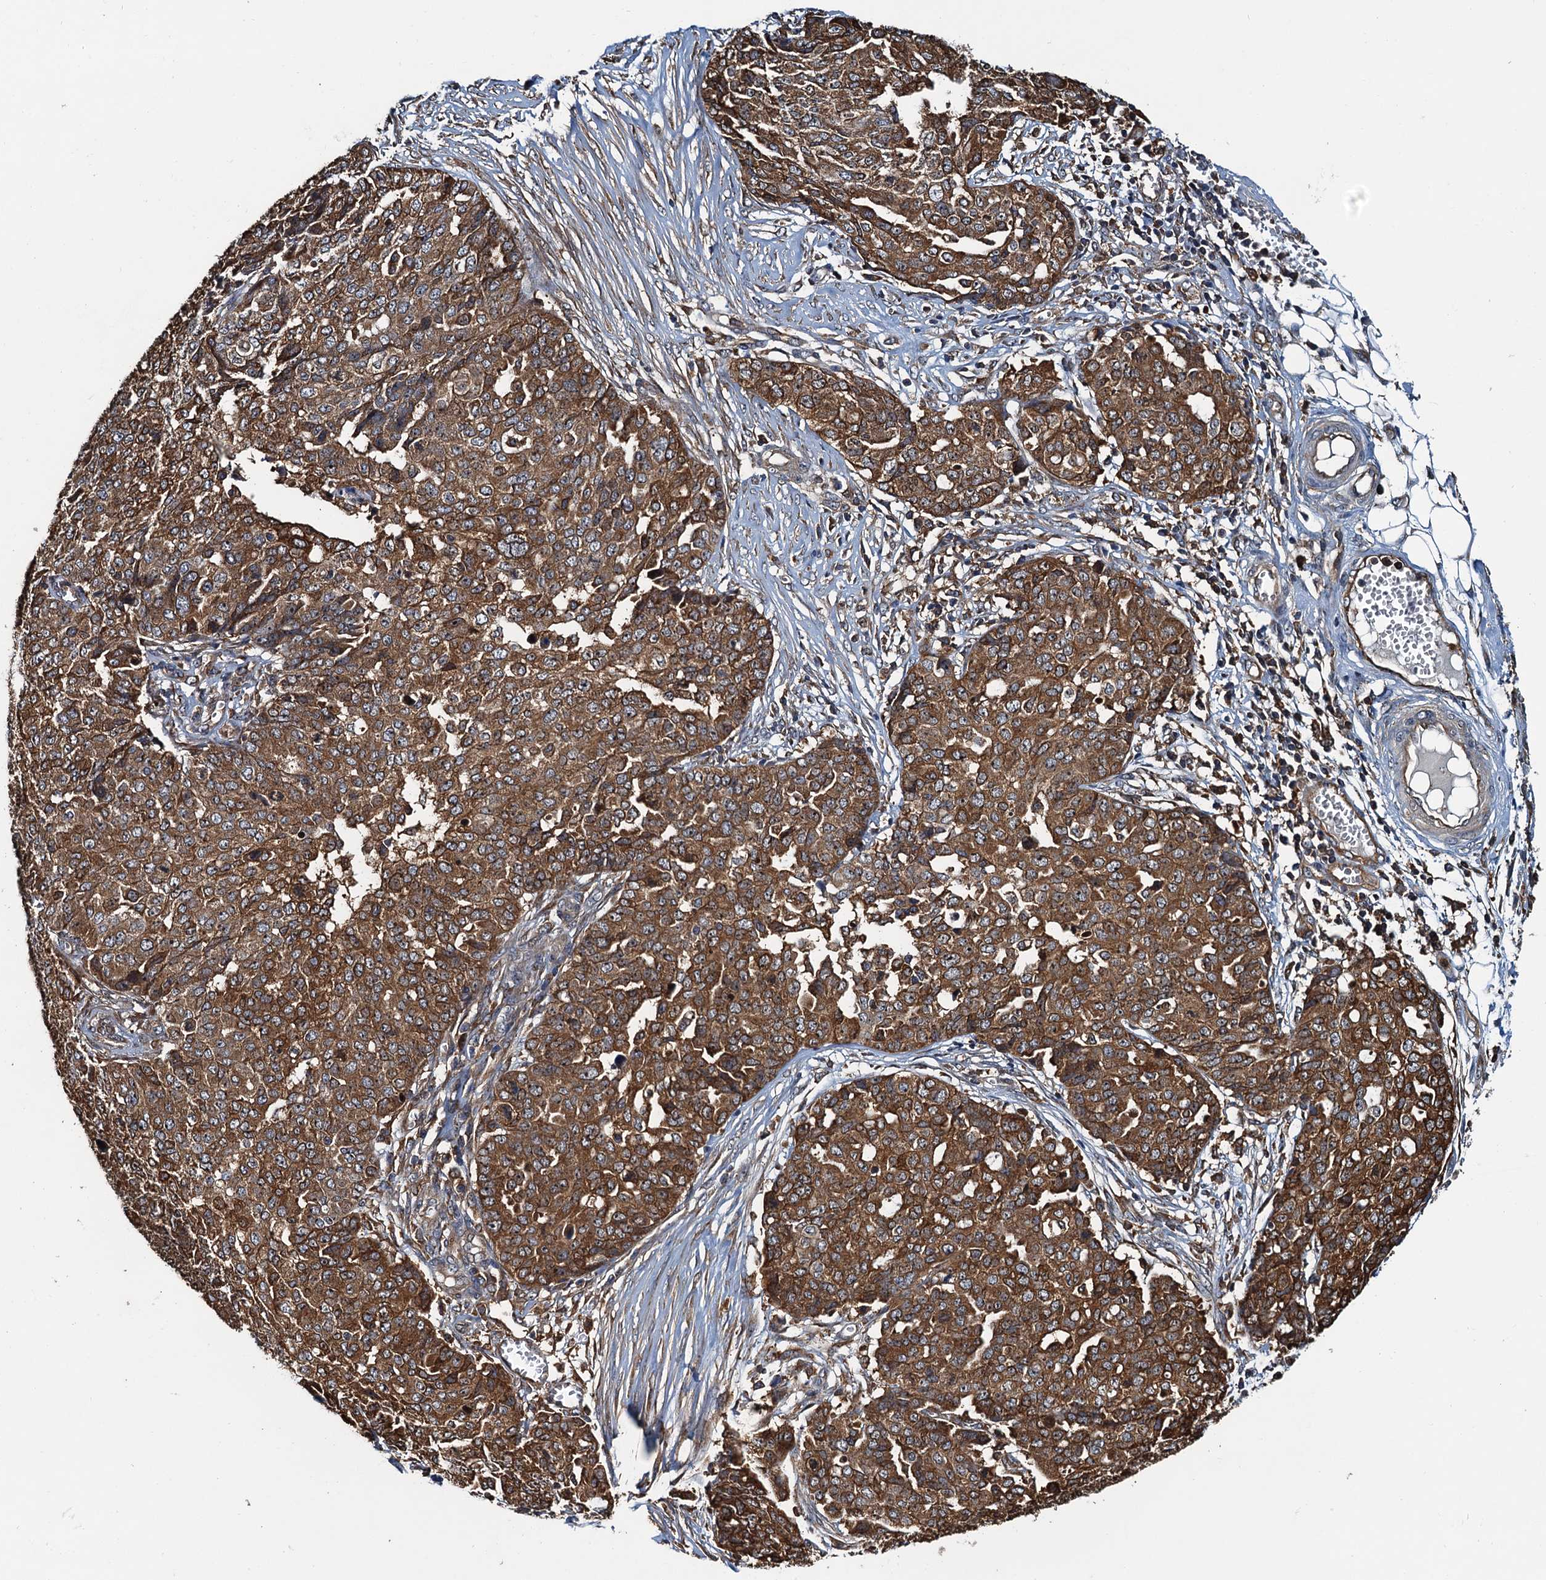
{"staining": {"intensity": "strong", "quantity": ">75%", "location": "cytoplasmic/membranous"}, "tissue": "ovarian cancer", "cell_type": "Tumor cells", "image_type": "cancer", "snomed": [{"axis": "morphology", "description": "Cystadenocarcinoma, serous, NOS"}, {"axis": "topography", "description": "Soft tissue"}, {"axis": "topography", "description": "Ovary"}], "caption": "Strong cytoplasmic/membranous protein staining is identified in about >75% of tumor cells in ovarian cancer.", "gene": "USP6NL", "patient": {"sex": "female", "age": 57}}